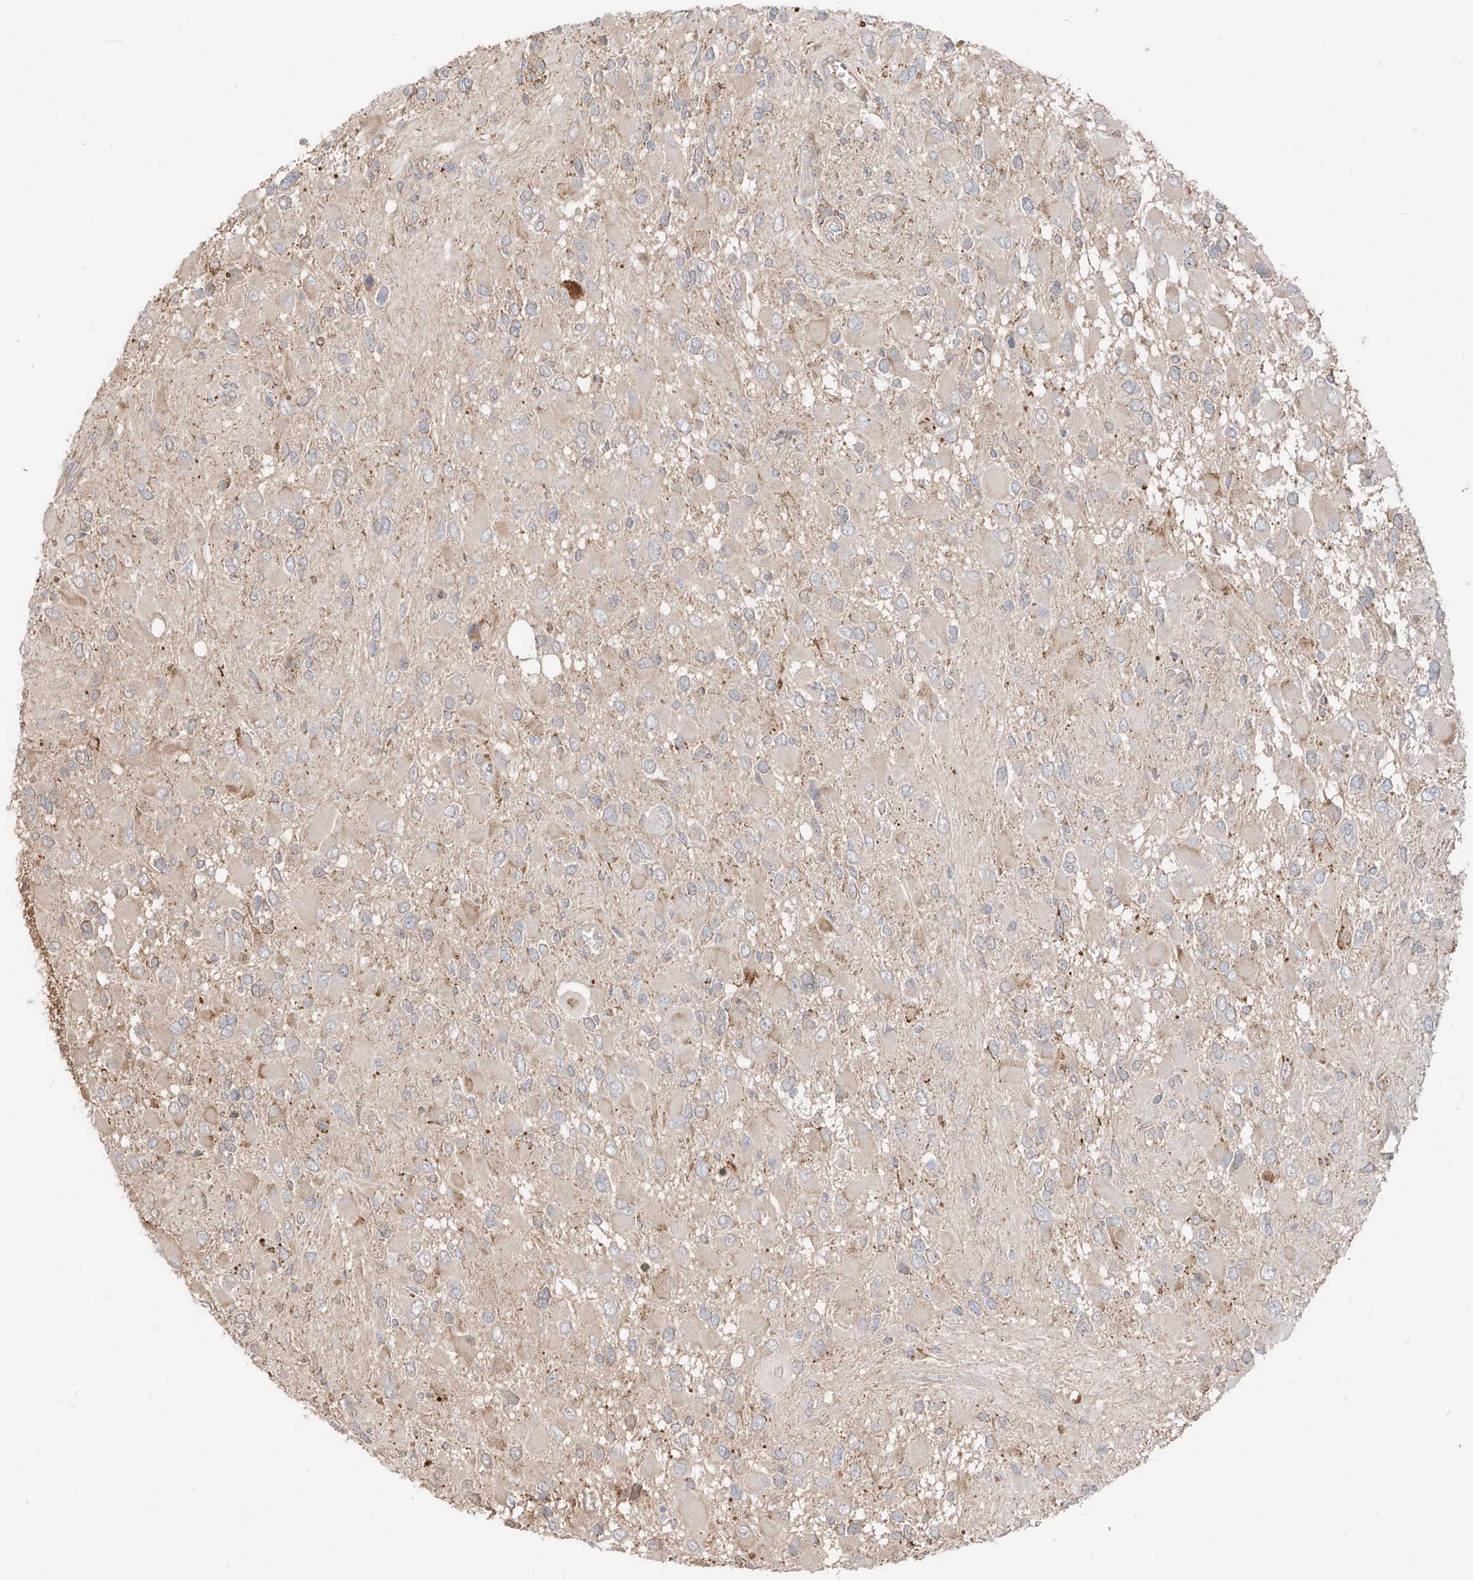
{"staining": {"intensity": "negative", "quantity": "none", "location": "none"}, "tissue": "glioma", "cell_type": "Tumor cells", "image_type": "cancer", "snomed": [{"axis": "morphology", "description": "Glioma, malignant, High grade"}, {"axis": "topography", "description": "Brain"}], "caption": "A micrograph of human glioma is negative for staining in tumor cells. (DAB IHC, high magnification).", "gene": "ETHE1", "patient": {"sex": "male", "age": 53}}